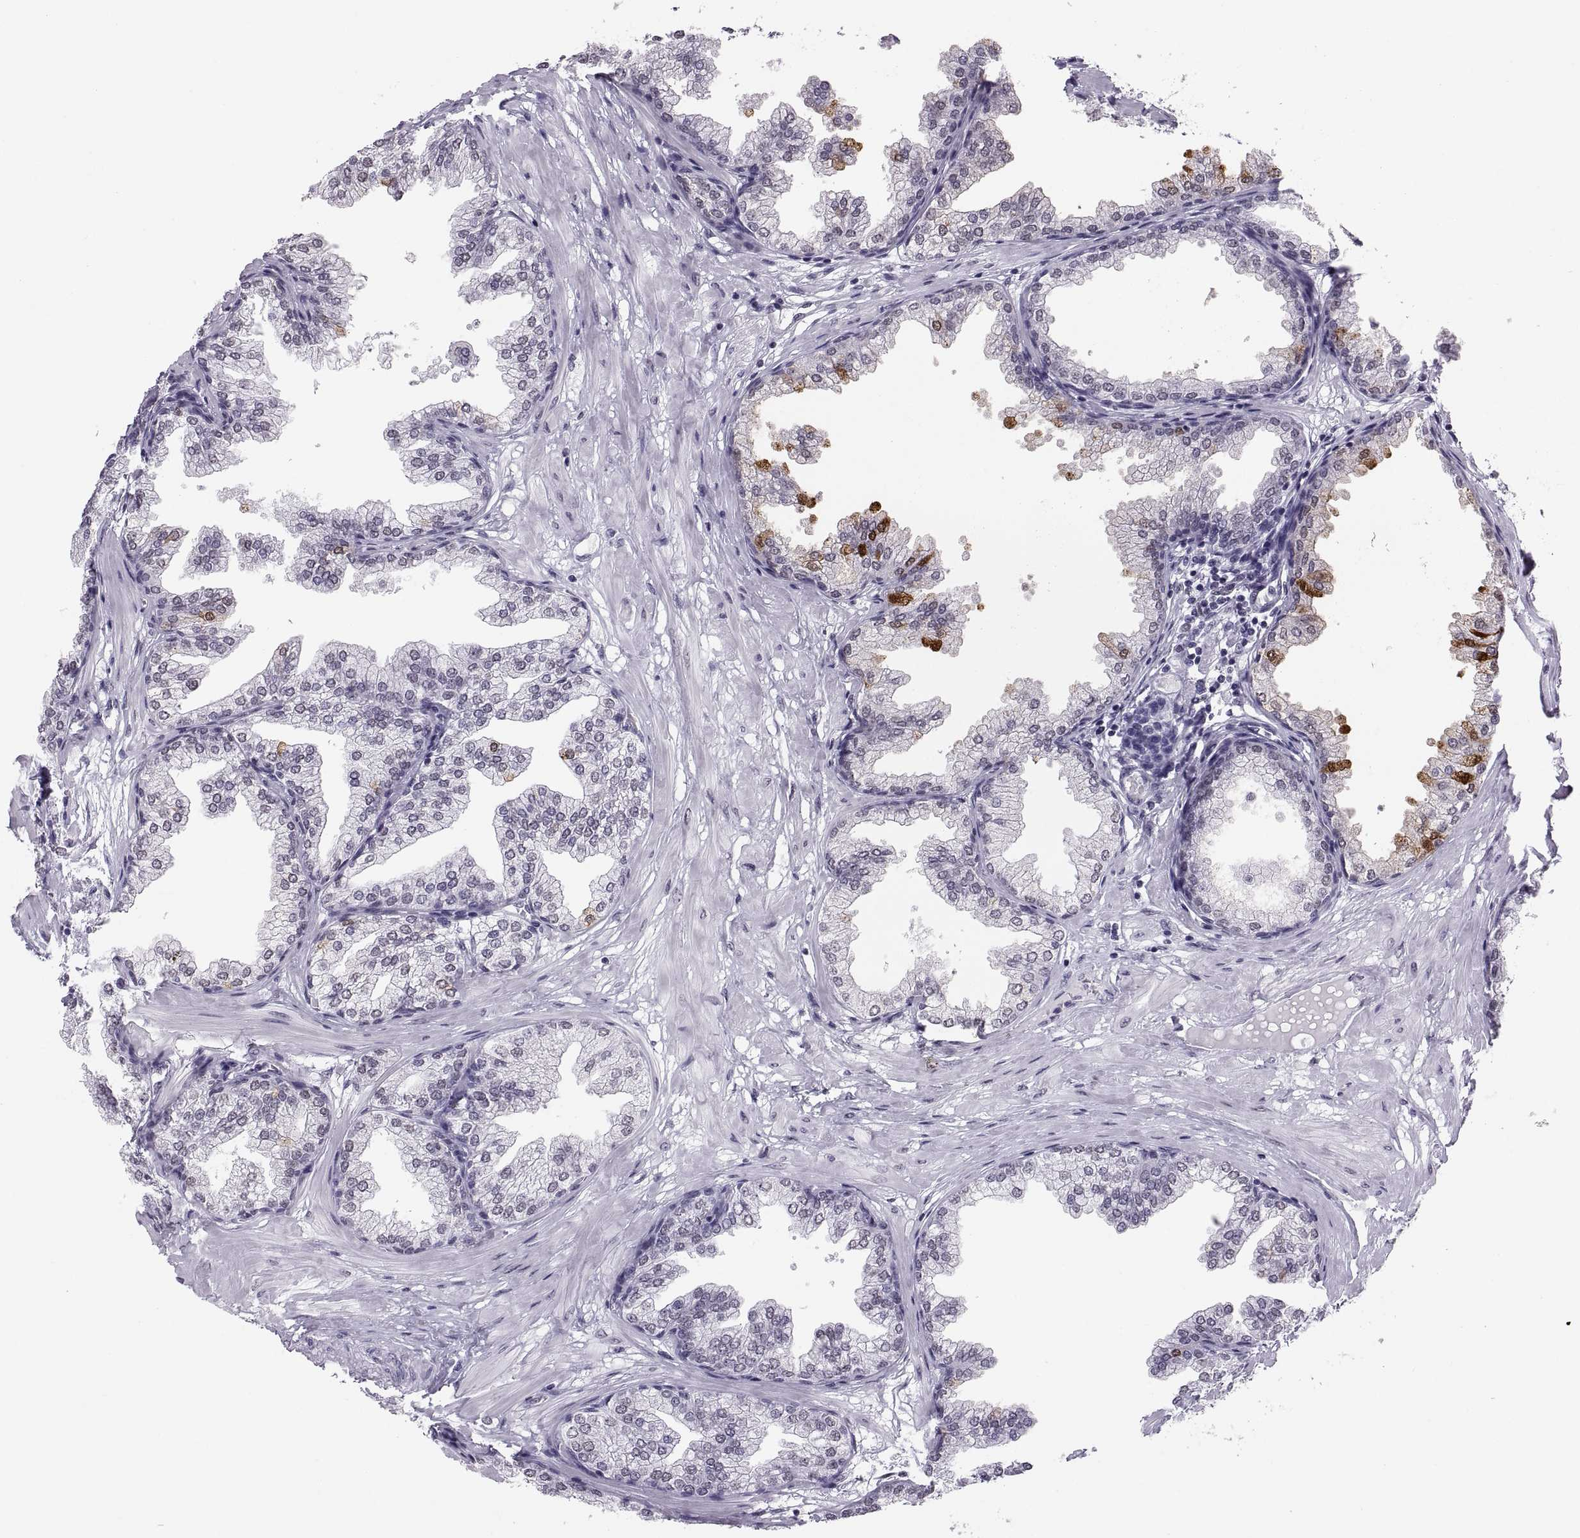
{"staining": {"intensity": "negative", "quantity": "none", "location": "none"}, "tissue": "prostate", "cell_type": "Glandular cells", "image_type": "normal", "snomed": [{"axis": "morphology", "description": "Normal tissue, NOS"}, {"axis": "topography", "description": "Prostate"}], "caption": "Glandular cells are negative for brown protein staining in unremarkable prostate. Brightfield microscopy of immunohistochemistry (IHC) stained with DAB (3,3'-diaminobenzidine) (brown) and hematoxylin (blue), captured at high magnification.", "gene": "CARTPT", "patient": {"sex": "male", "age": 37}}